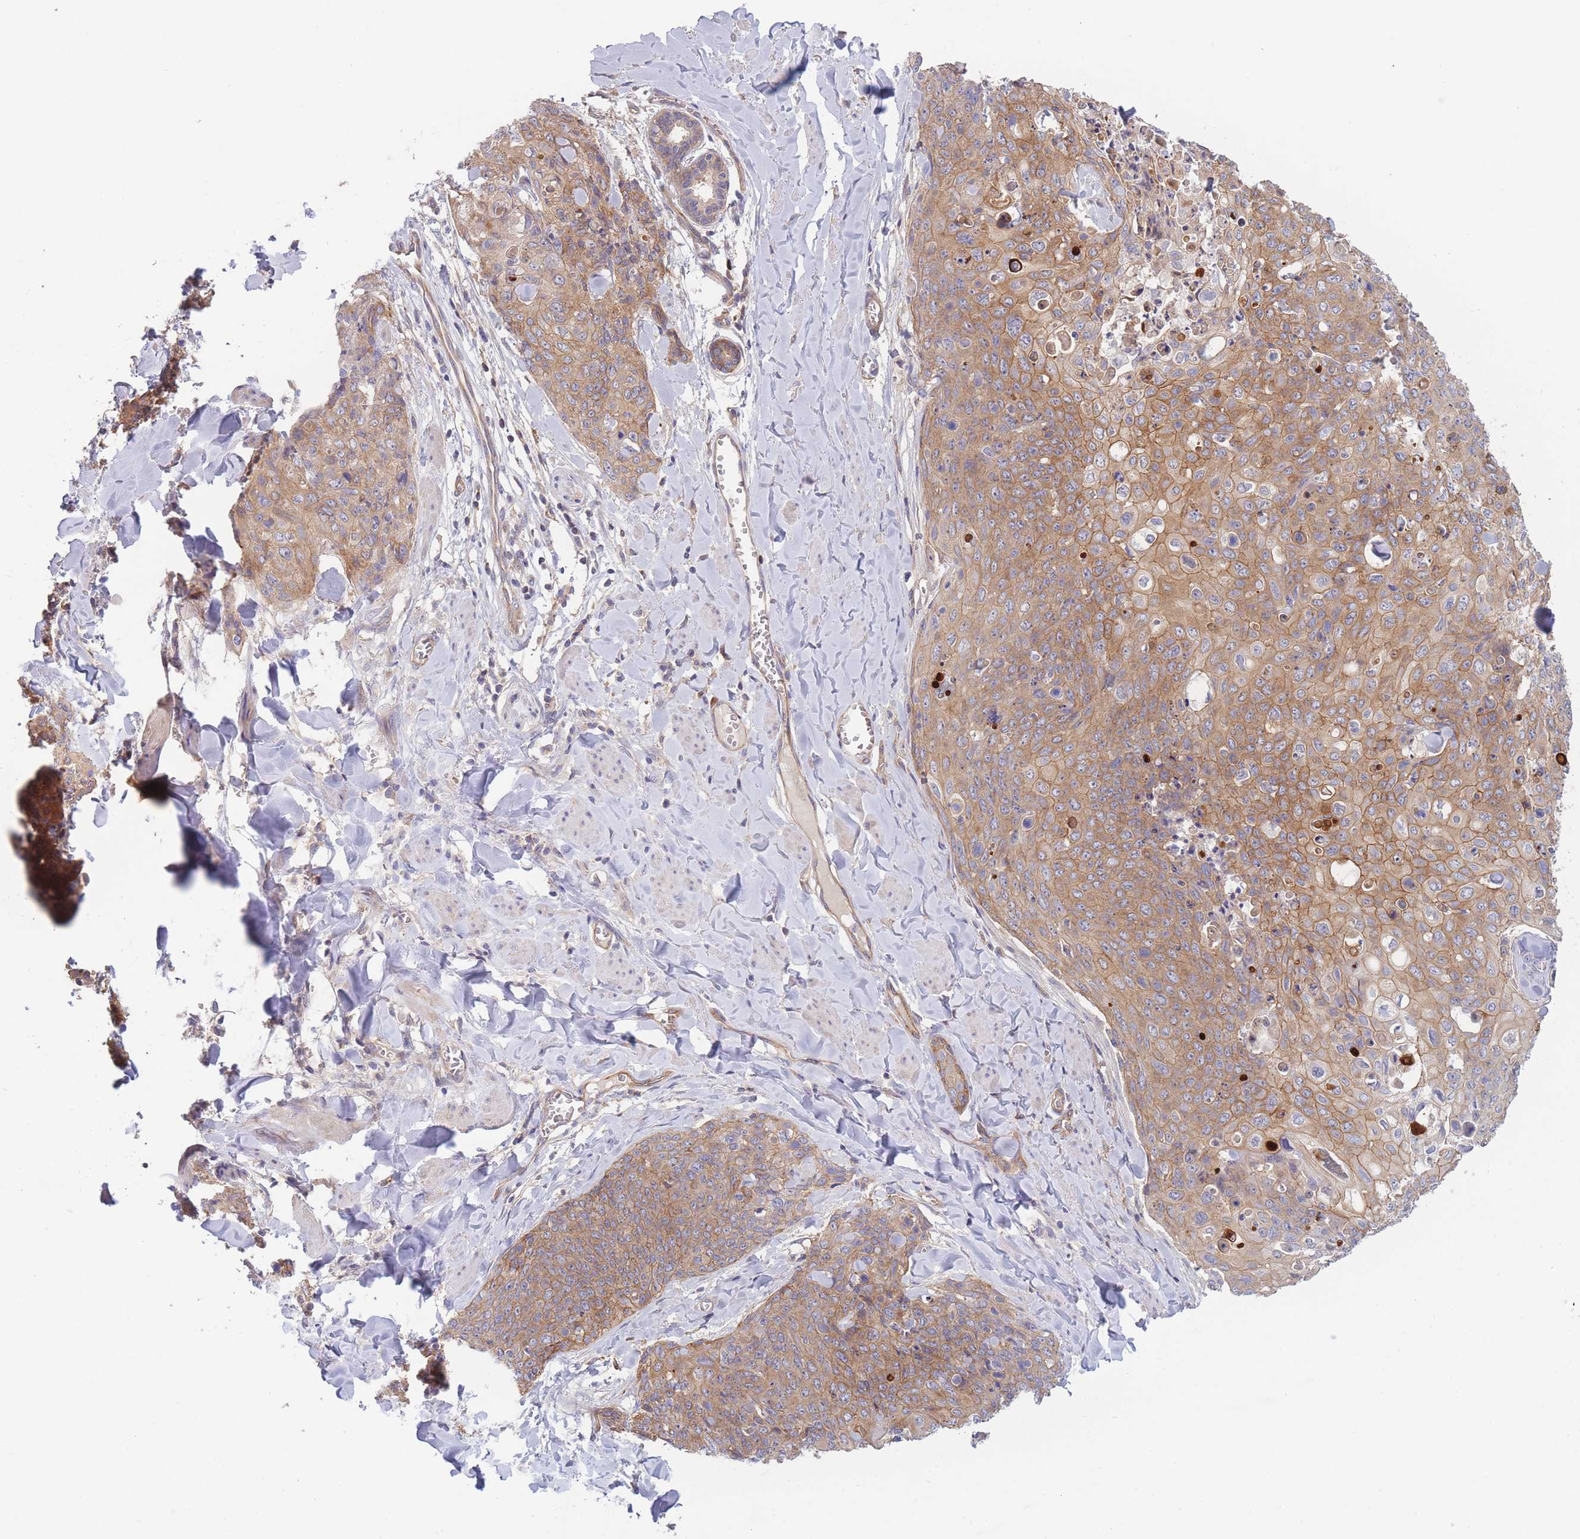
{"staining": {"intensity": "moderate", "quantity": ">75%", "location": "cytoplasmic/membranous"}, "tissue": "skin cancer", "cell_type": "Tumor cells", "image_type": "cancer", "snomed": [{"axis": "morphology", "description": "Squamous cell carcinoma, NOS"}, {"axis": "topography", "description": "Skin"}, {"axis": "topography", "description": "Vulva"}], "caption": "This is a histology image of immunohistochemistry staining of skin cancer (squamous cell carcinoma), which shows moderate positivity in the cytoplasmic/membranous of tumor cells.", "gene": "WDR93", "patient": {"sex": "female", "age": 85}}